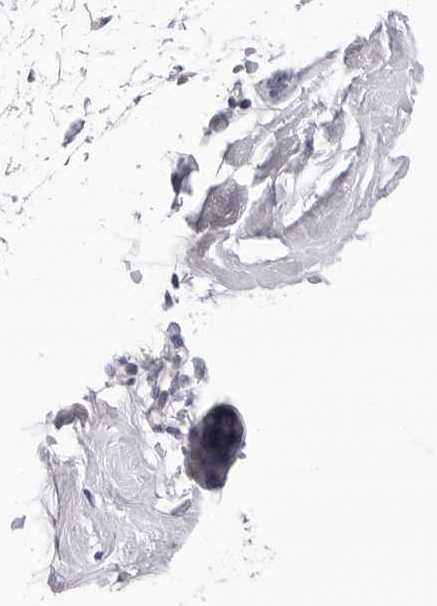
{"staining": {"intensity": "negative", "quantity": "none", "location": "none"}, "tissue": "breast", "cell_type": "Adipocytes", "image_type": "normal", "snomed": [{"axis": "morphology", "description": "Normal tissue, NOS"}, {"axis": "topography", "description": "Breast"}], "caption": "Image shows no significant protein expression in adipocytes of normal breast. (IHC, brightfield microscopy, high magnification).", "gene": "DLGAP3", "patient": {"sex": "female", "age": 23}}